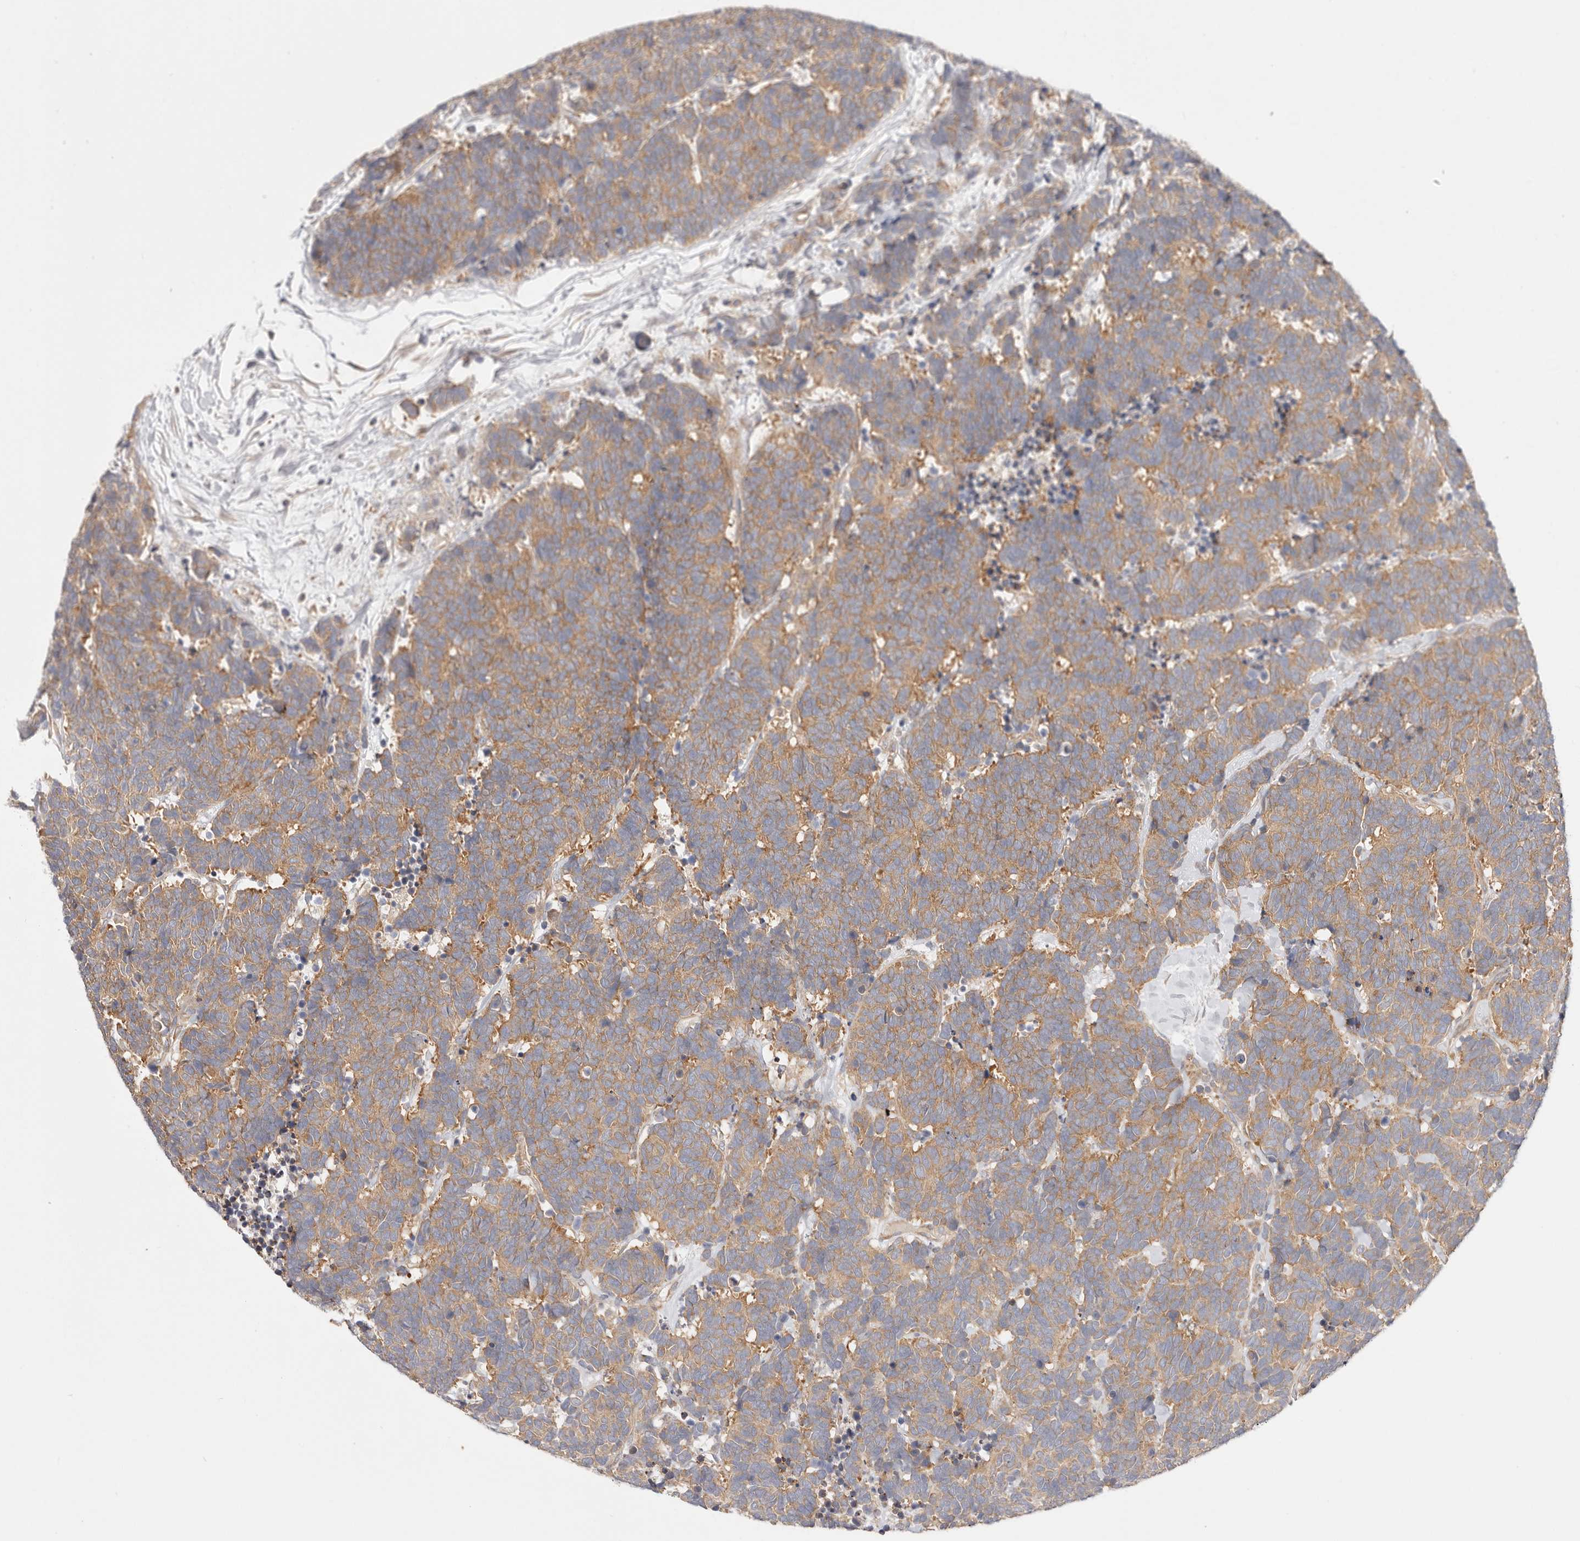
{"staining": {"intensity": "moderate", "quantity": ">75%", "location": "cytoplasmic/membranous"}, "tissue": "carcinoid", "cell_type": "Tumor cells", "image_type": "cancer", "snomed": [{"axis": "morphology", "description": "Carcinoma, NOS"}, {"axis": "morphology", "description": "Carcinoid, malignant, NOS"}, {"axis": "topography", "description": "Urinary bladder"}], "caption": "Immunohistochemistry (DAB (3,3'-diaminobenzidine)) staining of carcinoid (malignant) reveals moderate cytoplasmic/membranous protein expression in about >75% of tumor cells. (Brightfield microscopy of DAB IHC at high magnification).", "gene": "KCMF1", "patient": {"sex": "male", "age": 57}}